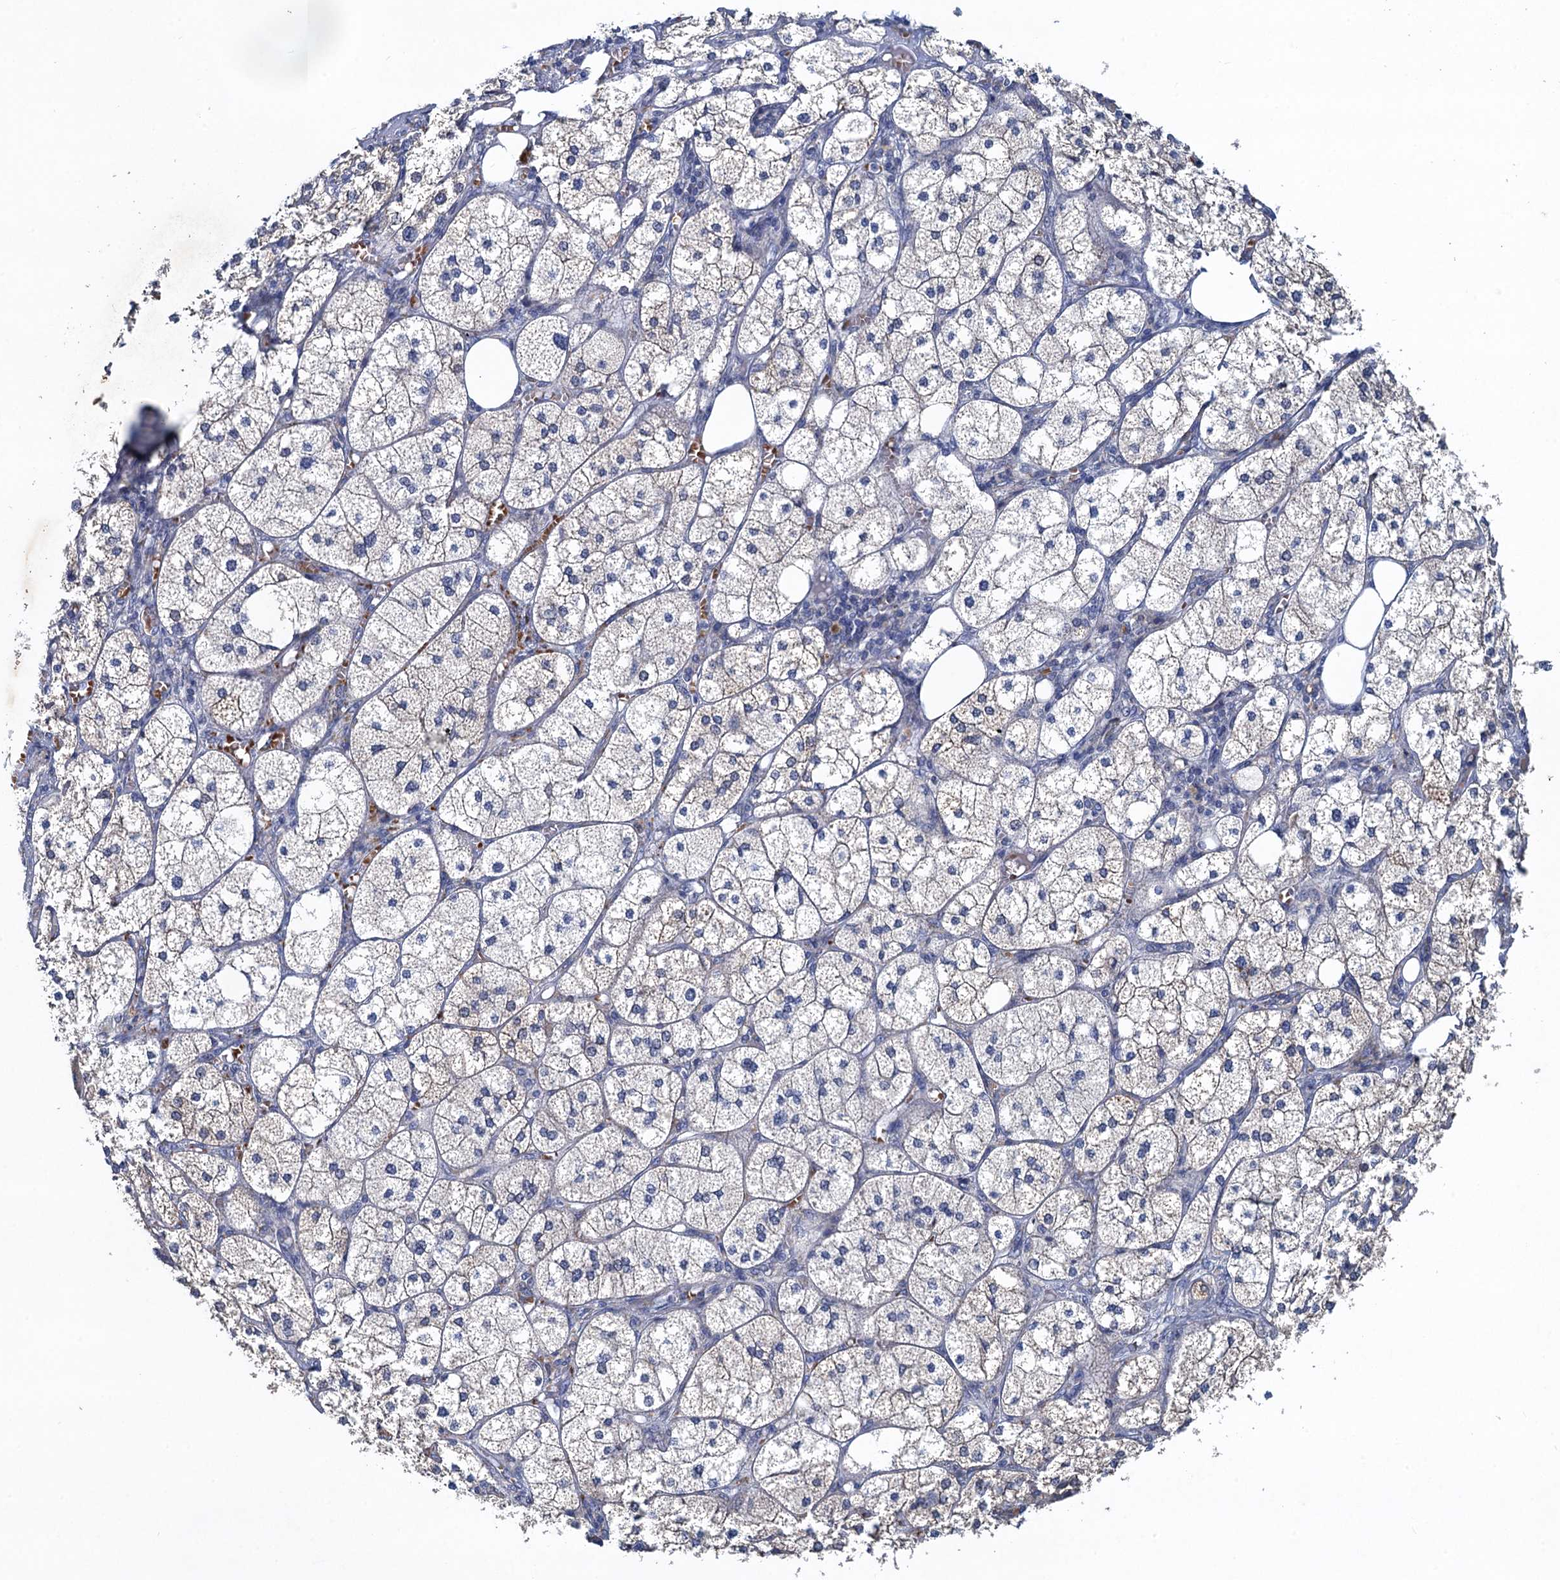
{"staining": {"intensity": "moderate", "quantity": "25%-75%", "location": "cytoplasmic/membranous"}, "tissue": "adrenal gland", "cell_type": "Glandular cells", "image_type": "normal", "snomed": [{"axis": "morphology", "description": "Normal tissue, NOS"}, {"axis": "topography", "description": "Adrenal gland"}], "caption": "The histopathology image shows staining of benign adrenal gland, revealing moderate cytoplasmic/membranous protein staining (brown color) within glandular cells.", "gene": "ATOSA", "patient": {"sex": "female", "age": 61}}